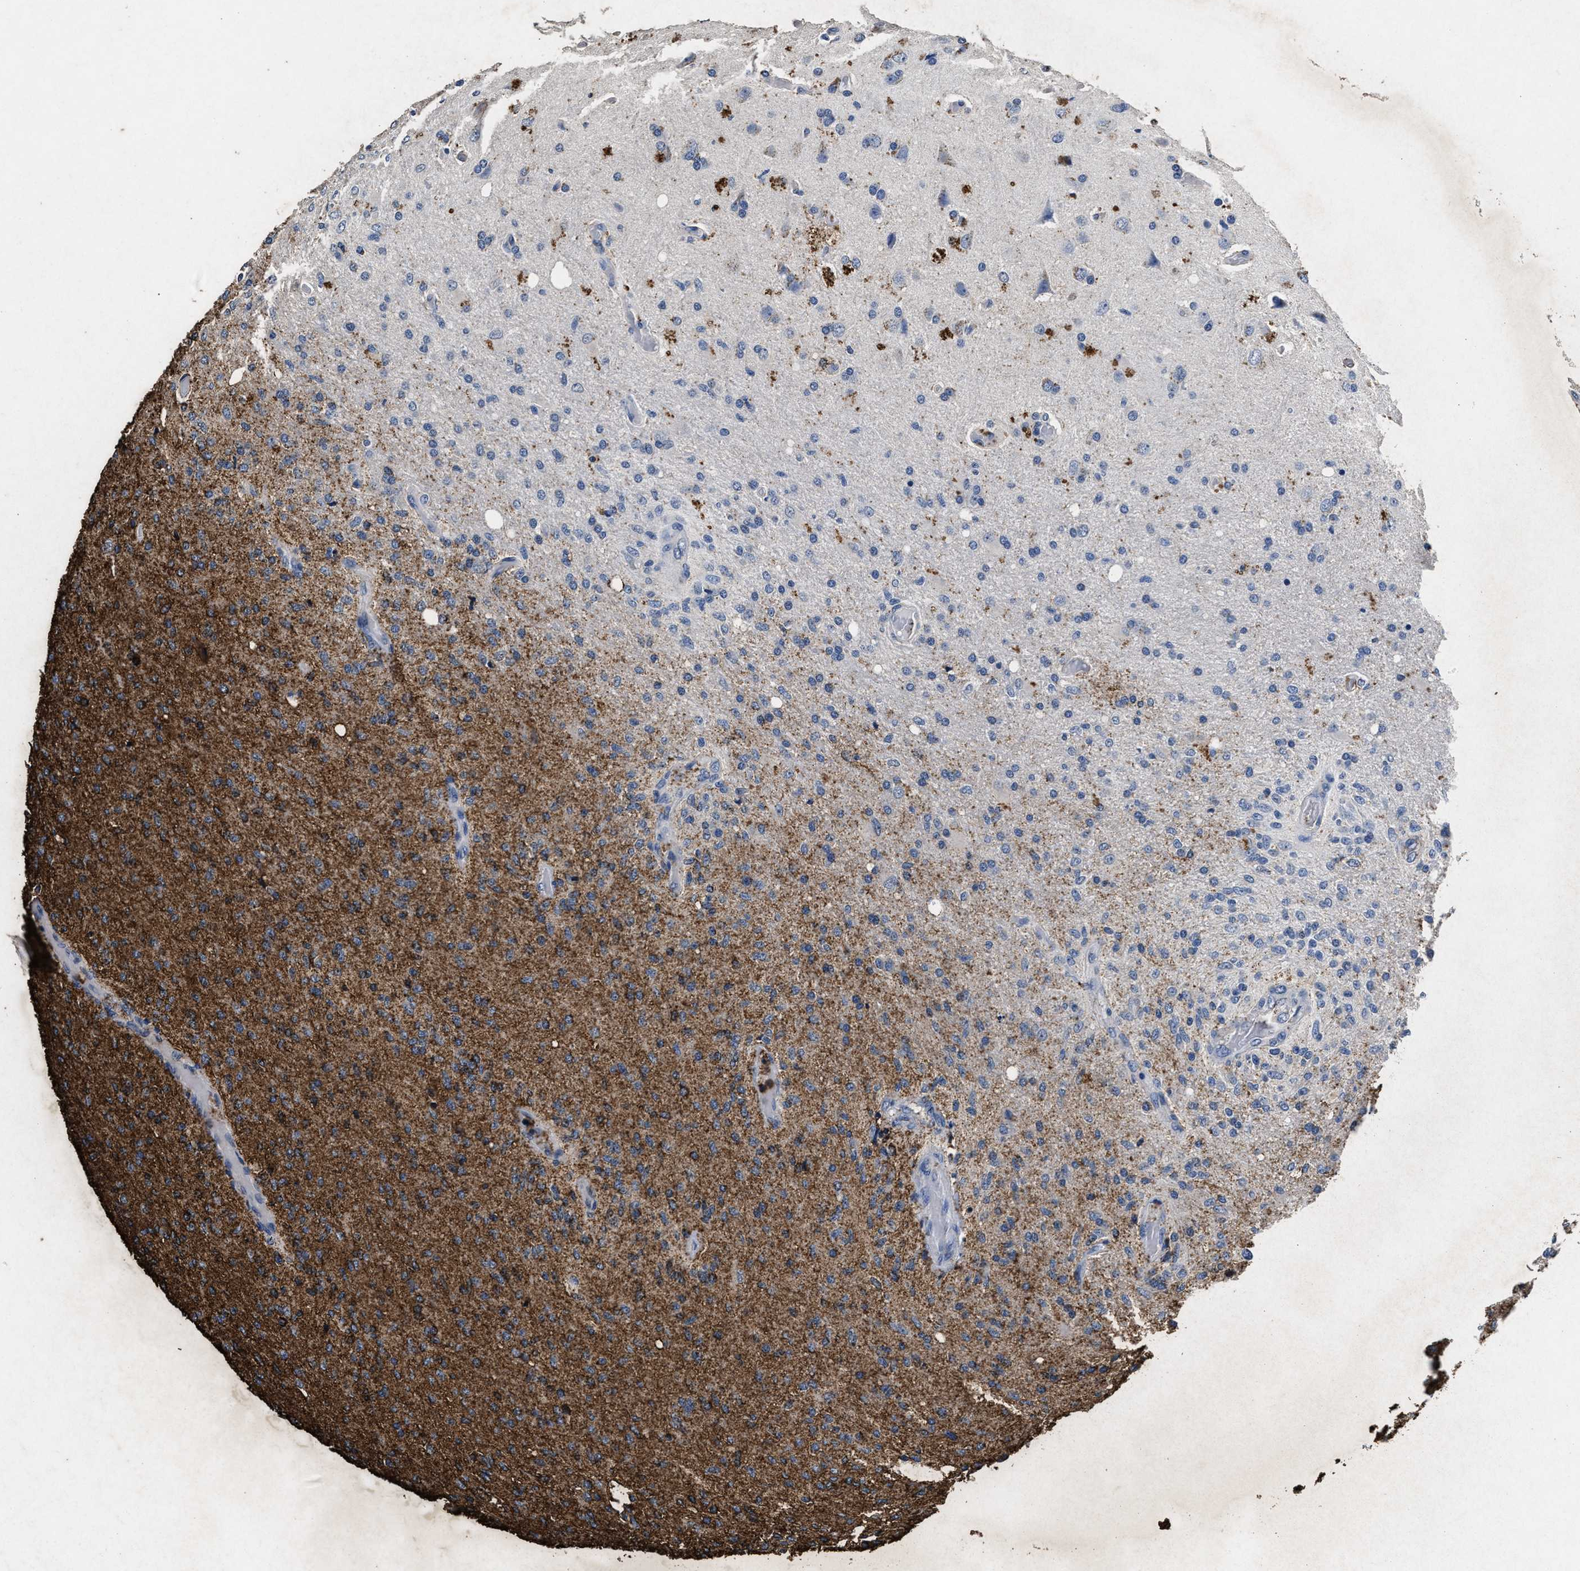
{"staining": {"intensity": "moderate", "quantity": "25%-75%", "location": "cytoplasmic/membranous"}, "tissue": "glioma", "cell_type": "Tumor cells", "image_type": "cancer", "snomed": [{"axis": "morphology", "description": "Normal tissue, NOS"}, {"axis": "morphology", "description": "Glioma, malignant, High grade"}, {"axis": "topography", "description": "Cerebral cortex"}], "caption": "Human glioma stained for a protein (brown) demonstrates moderate cytoplasmic/membranous positive staining in approximately 25%-75% of tumor cells.", "gene": "LTB4R2", "patient": {"sex": "male", "age": 77}}